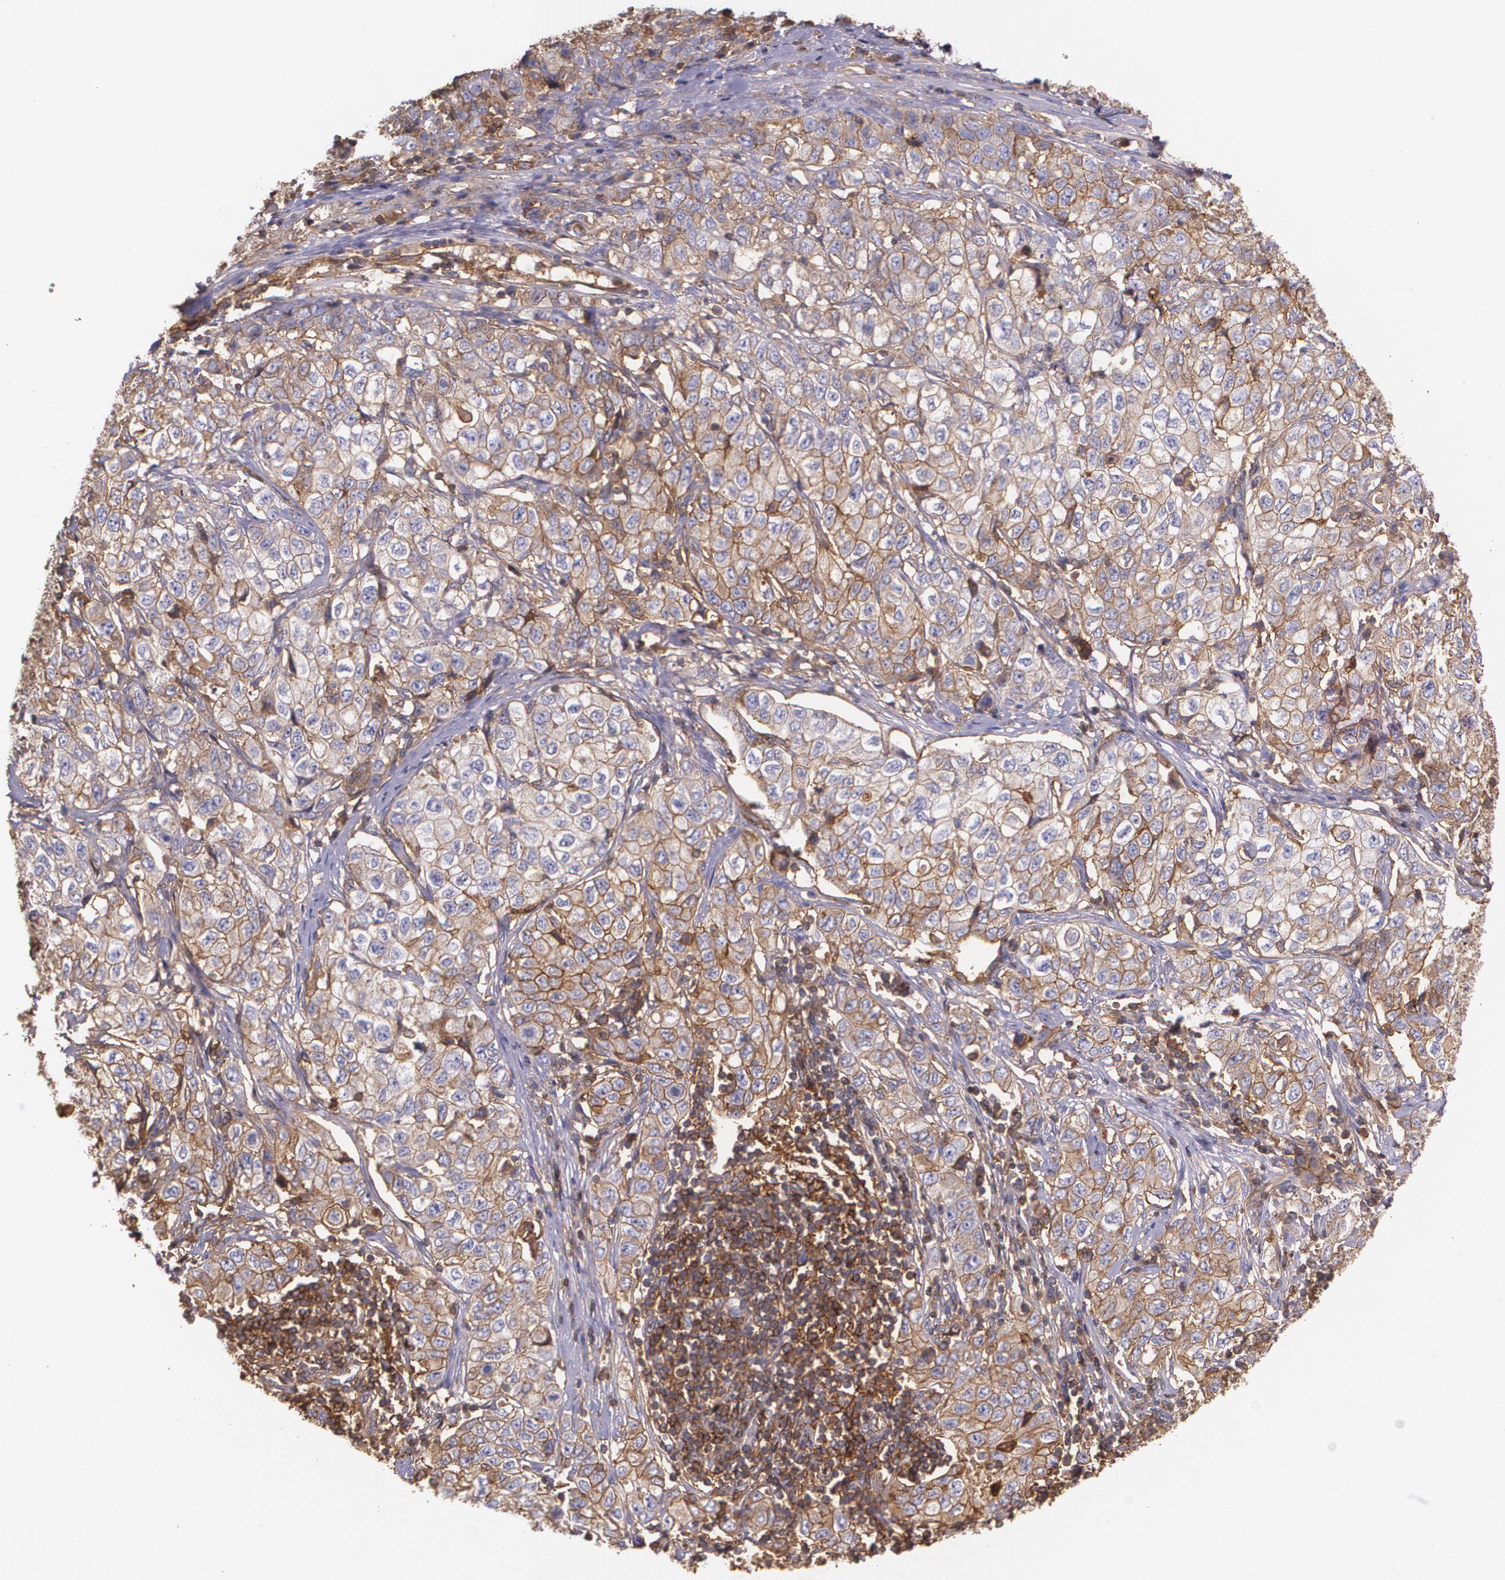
{"staining": {"intensity": "moderate", "quantity": ">75%", "location": "cytoplasmic/membranous"}, "tissue": "stomach cancer", "cell_type": "Tumor cells", "image_type": "cancer", "snomed": [{"axis": "morphology", "description": "Adenocarcinoma, NOS"}, {"axis": "topography", "description": "Stomach"}], "caption": "A brown stain labels moderate cytoplasmic/membranous positivity of a protein in stomach cancer (adenocarcinoma) tumor cells. The staining is performed using DAB (3,3'-diaminobenzidine) brown chromogen to label protein expression. The nuclei are counter-stained blue using hematoxylin.", "gene": "B2M", "patient": {"sex": "male", "age": 48}}